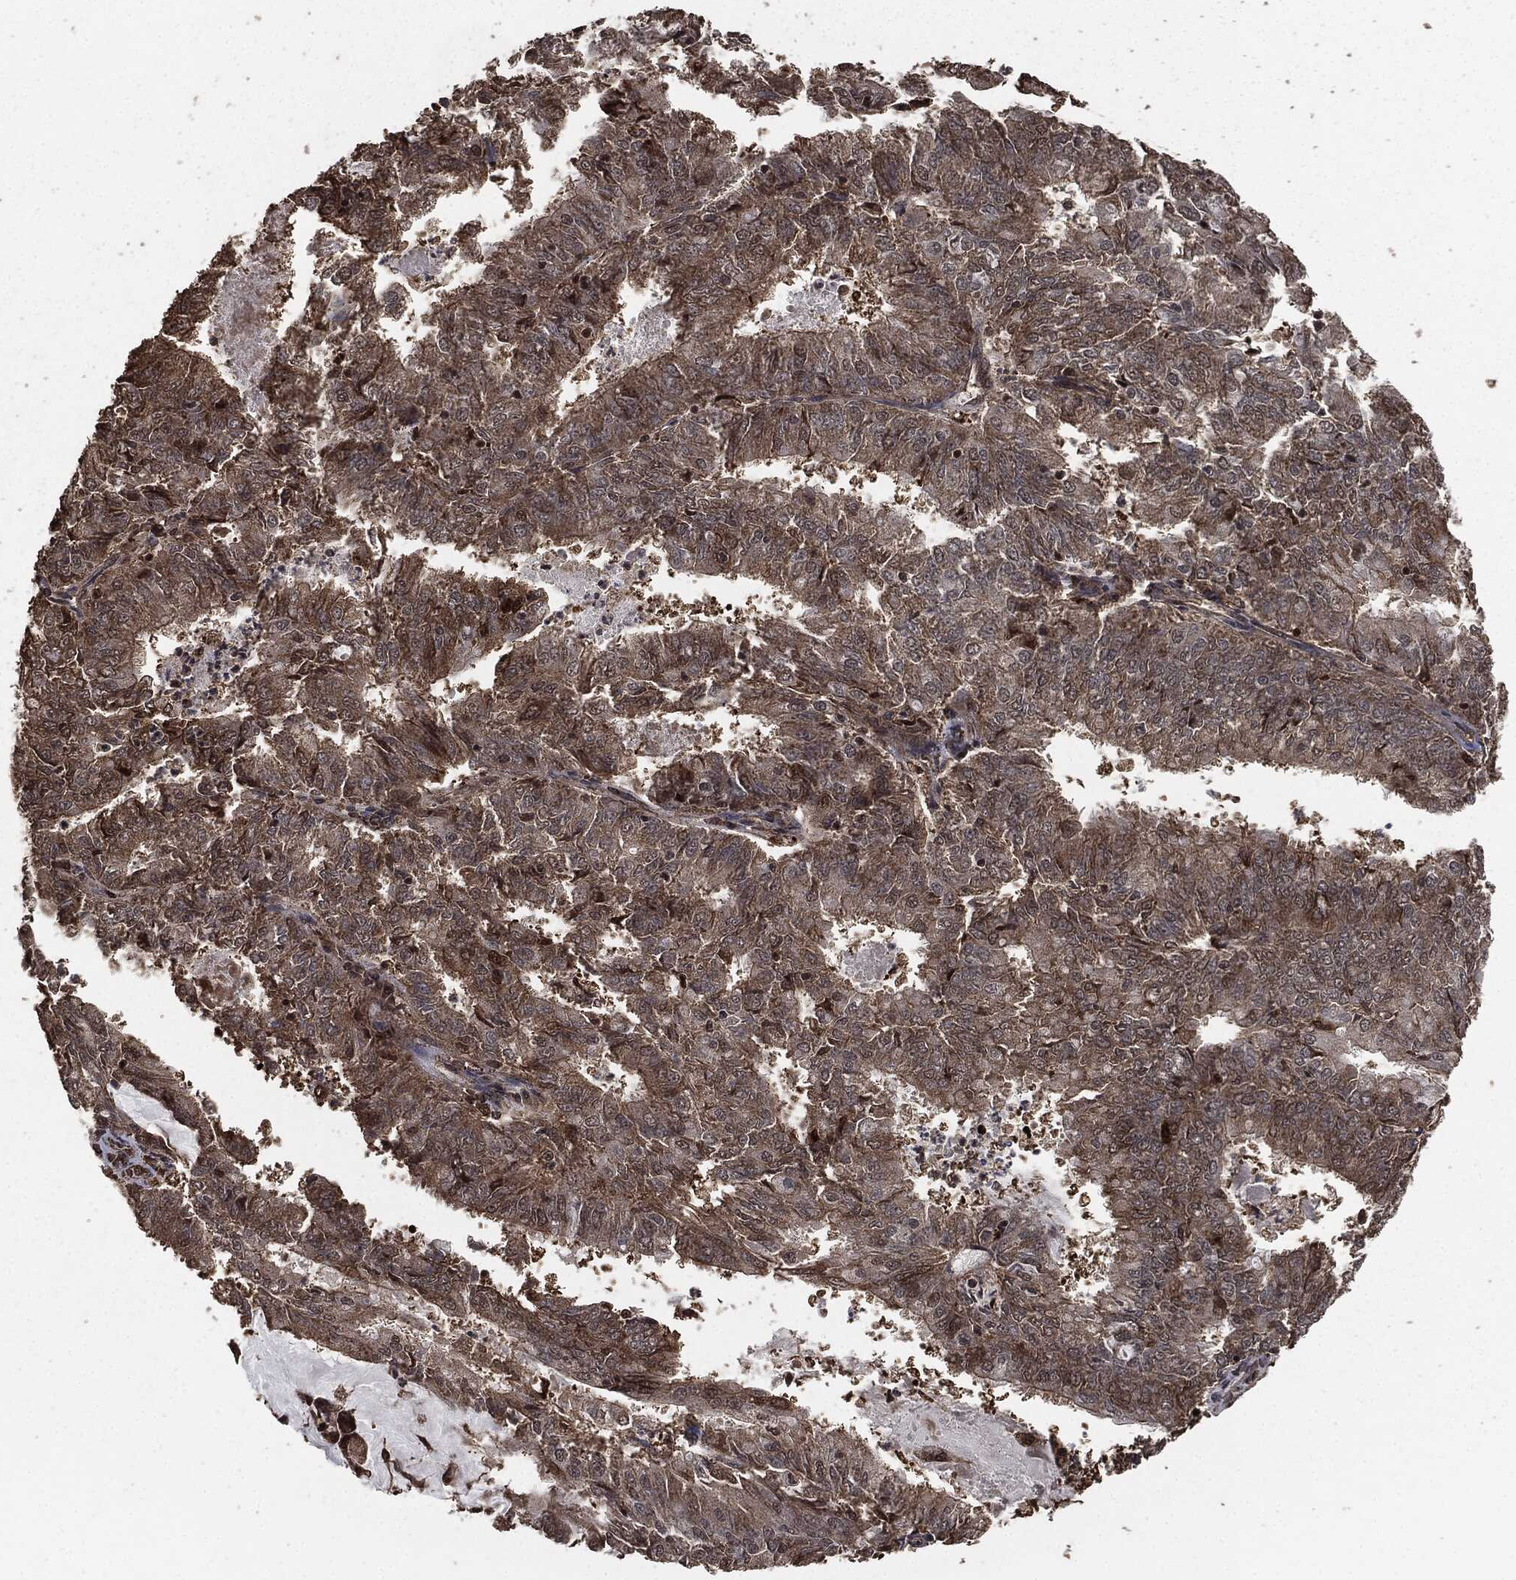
{"staining": {"intensity": "moderate", "quantity": "<25%", "location": "cytoplasmic/membranous"}, "tissue": "endometrial cancer", "cell_type": "Tumor cells", "image_type": "cancer", "snomed": [{"axis": "morphology", "description": "Adenocarcinoma, NOS"}, {"axis": "topography", "description": "Endometrium"}], "caption": "A micrograph of human endometrial adenocarcinoma stained for a protein shows moderate cytoplasmic/membranous brown staining in tumor cells. The protein is stained brown, and the nuclei are stained in blue (DAB IHC with brightfield microscopy, high magnification).", "gene": "EGFR", "patient": {"sex": "female", "age": 57}}